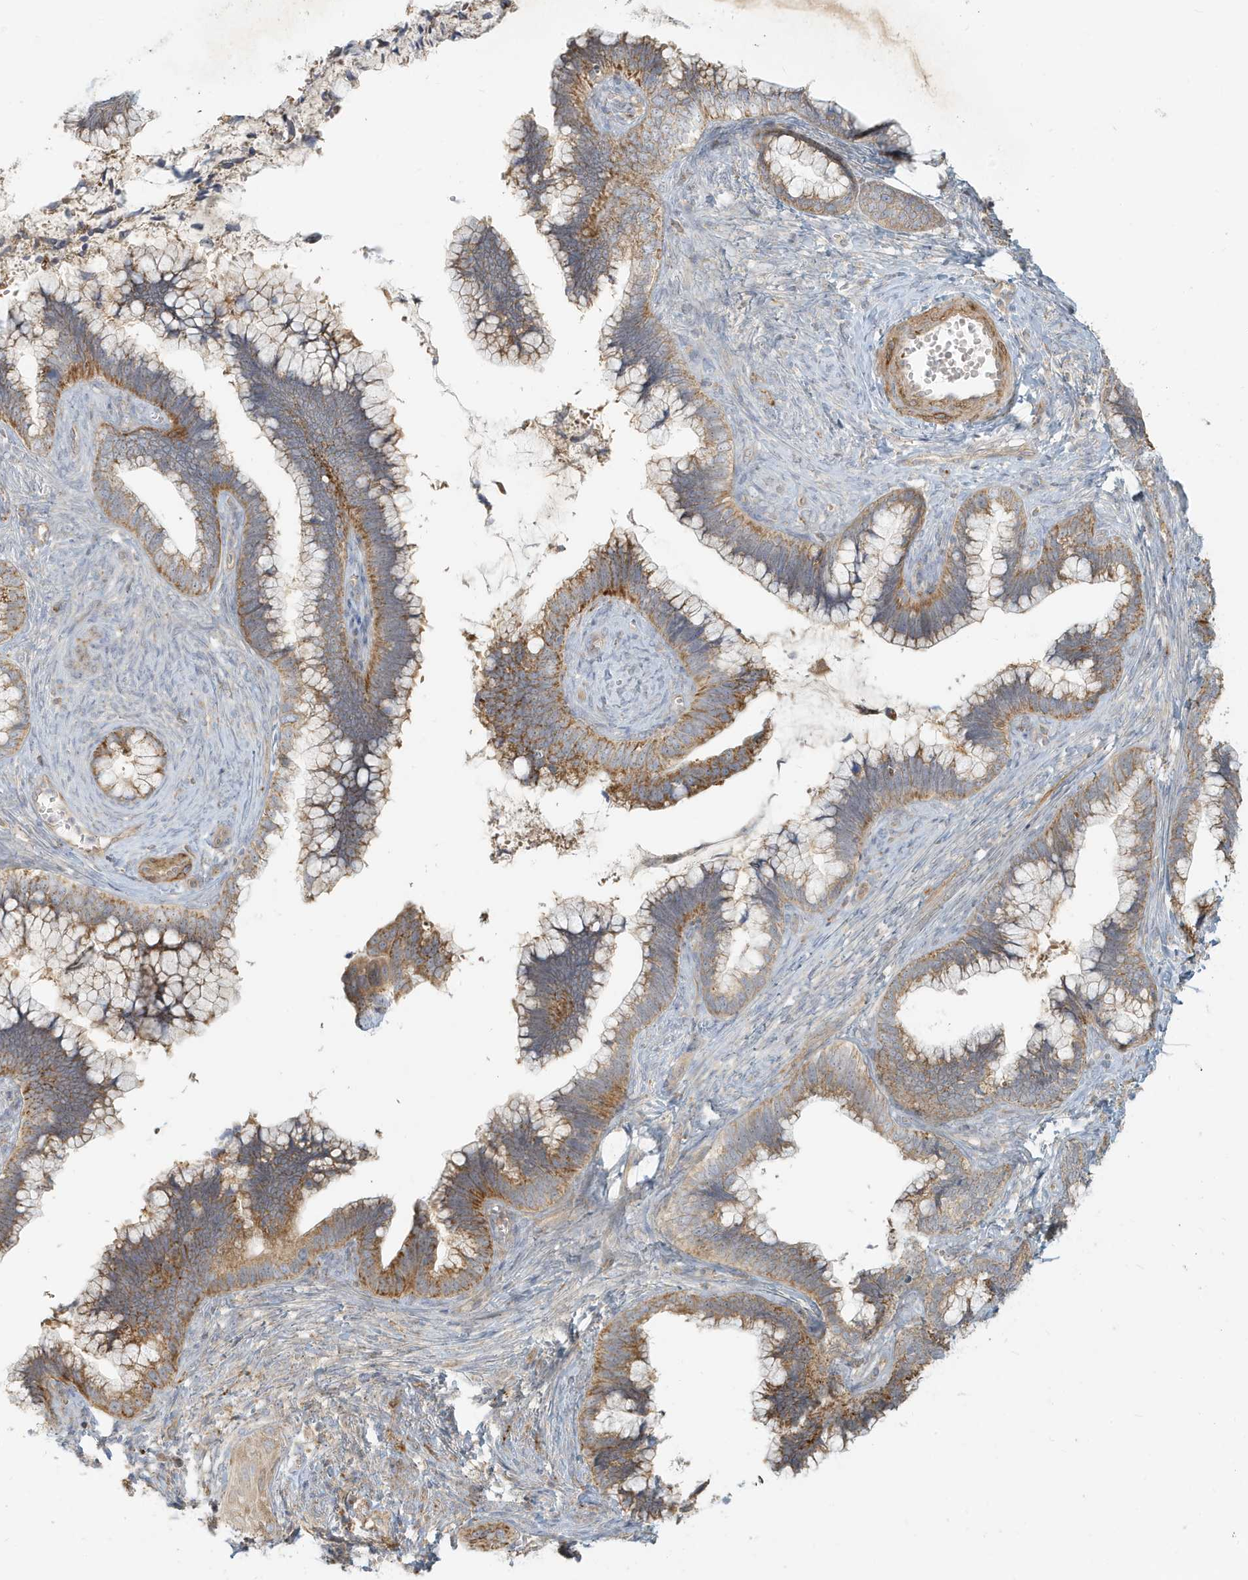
{"staining": {"intensity": "moderate", "quantity": ">75%", "location": "cytoplasmic/membranous"}, "tissue": "cervical cancer", "cell_type": "Tumor cells", "image_type": "cancer", "snomed": [{"axis": "morphology", "description": "Adenocarcinoma, NOS"}, {"axis": "topography", "description": "Cervix"}], "caption": "A high-resolution histopathology image shows immunohistochemistry (IHC) staining of adenocarcinoma (cervical), which demonstrates moderate cytoplasmic/membranous positivity in about >75% of tumor cells. (Stains: DAB (3,3'-diaminobenzidine) in brown, nuclei in blue, Microscopy: brightfield microscopy at high magnification).", "gene": "MCOLN1", "patient": {"sex": "female", "age": 44}}